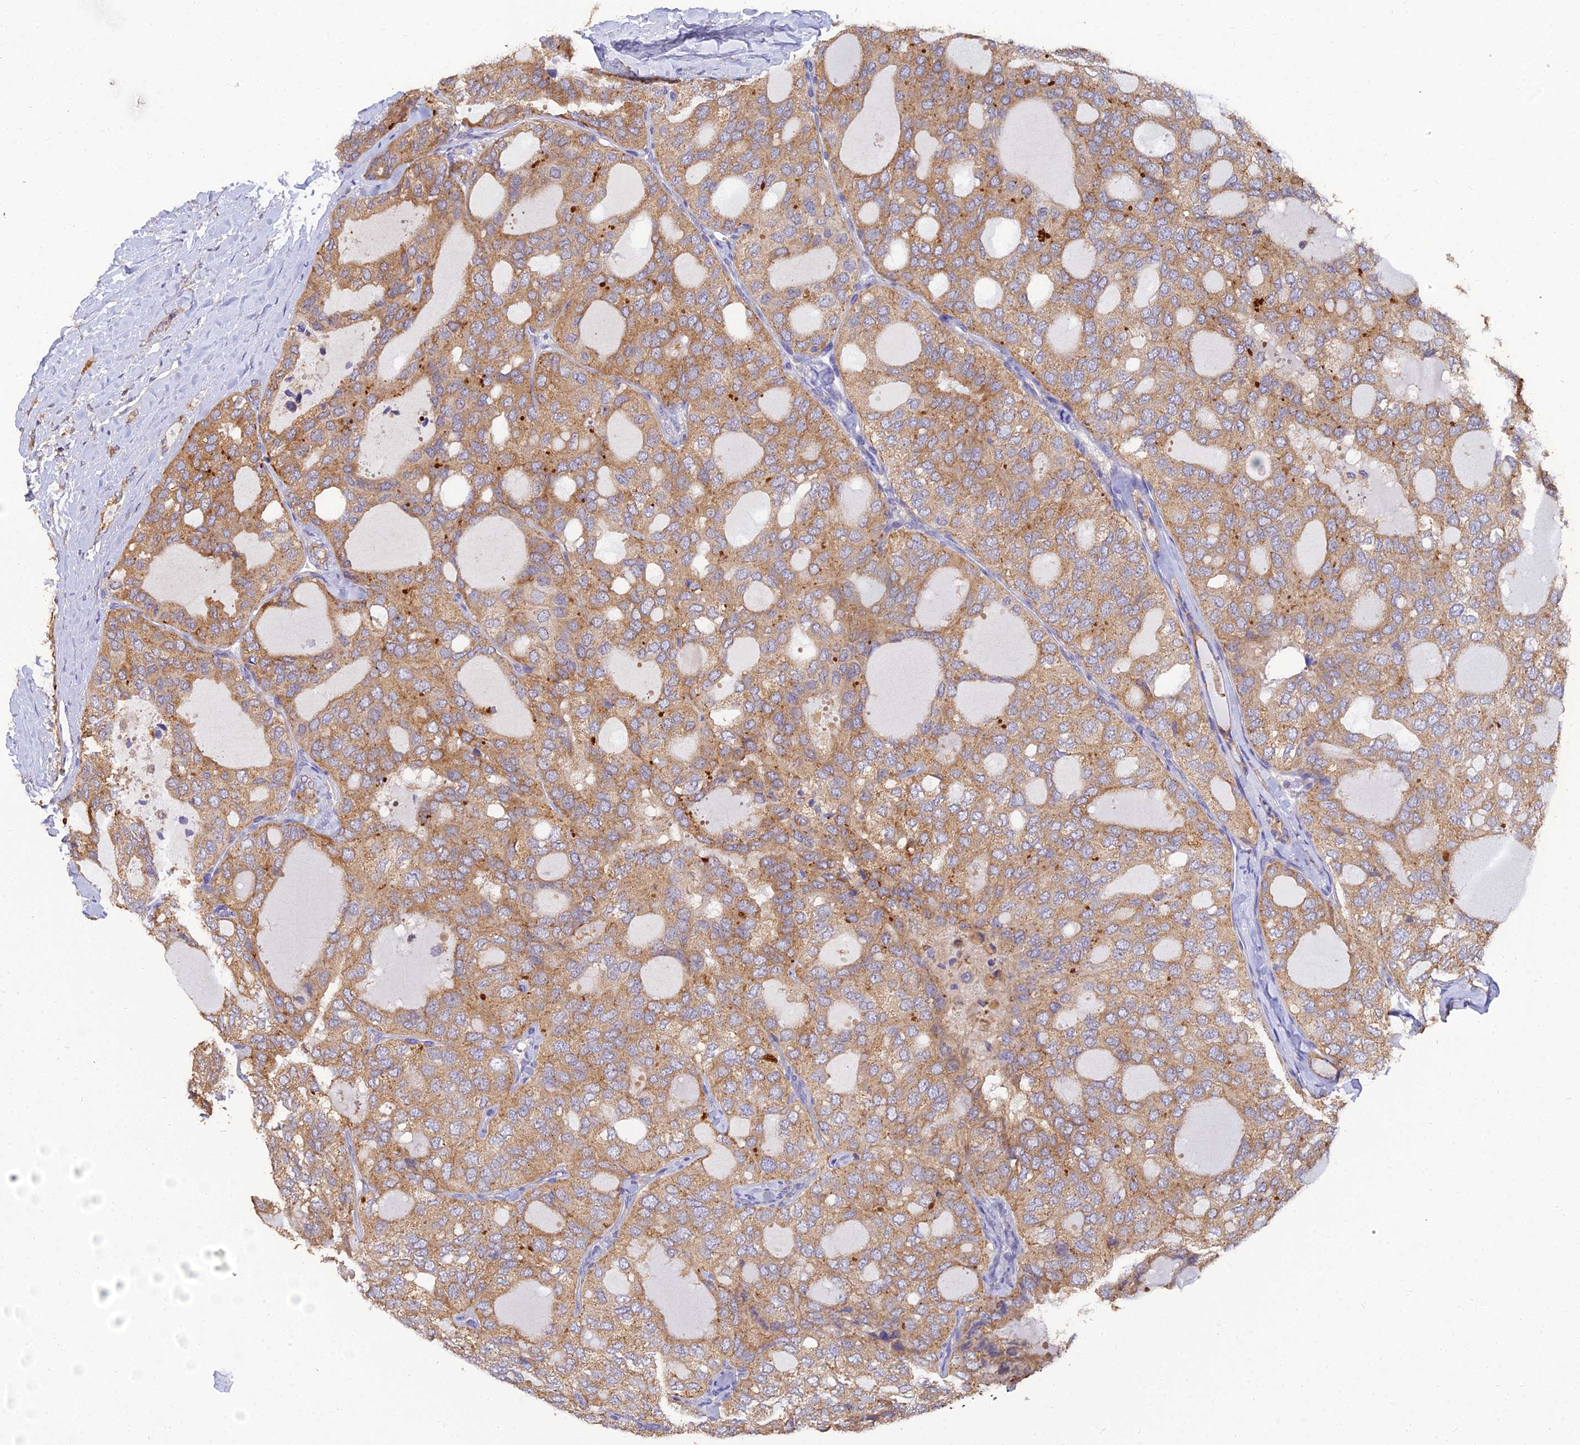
{"staining": {"intensity": "moderate", "quantity": ">75%", "location": "cytoplasmic/membranous"}, "tissue": "thyroid cancer", "cell_type": "Tumor cells", "image_type": "cancer", "snomed": [{"axis": "morphology", "description": "Follicular adenoma carcinoma, NOS"}, {"axis": "topography", "description": "Thyroid gland"}], "caption": "Thyroid cancer was stained to show a protein in brown. There is medium levels of moderate cytoplasmic/membranous staining in about >75% of tumor cells.", "gene": "ARL8B", "patient": {"sex": "male", "age": 75}}